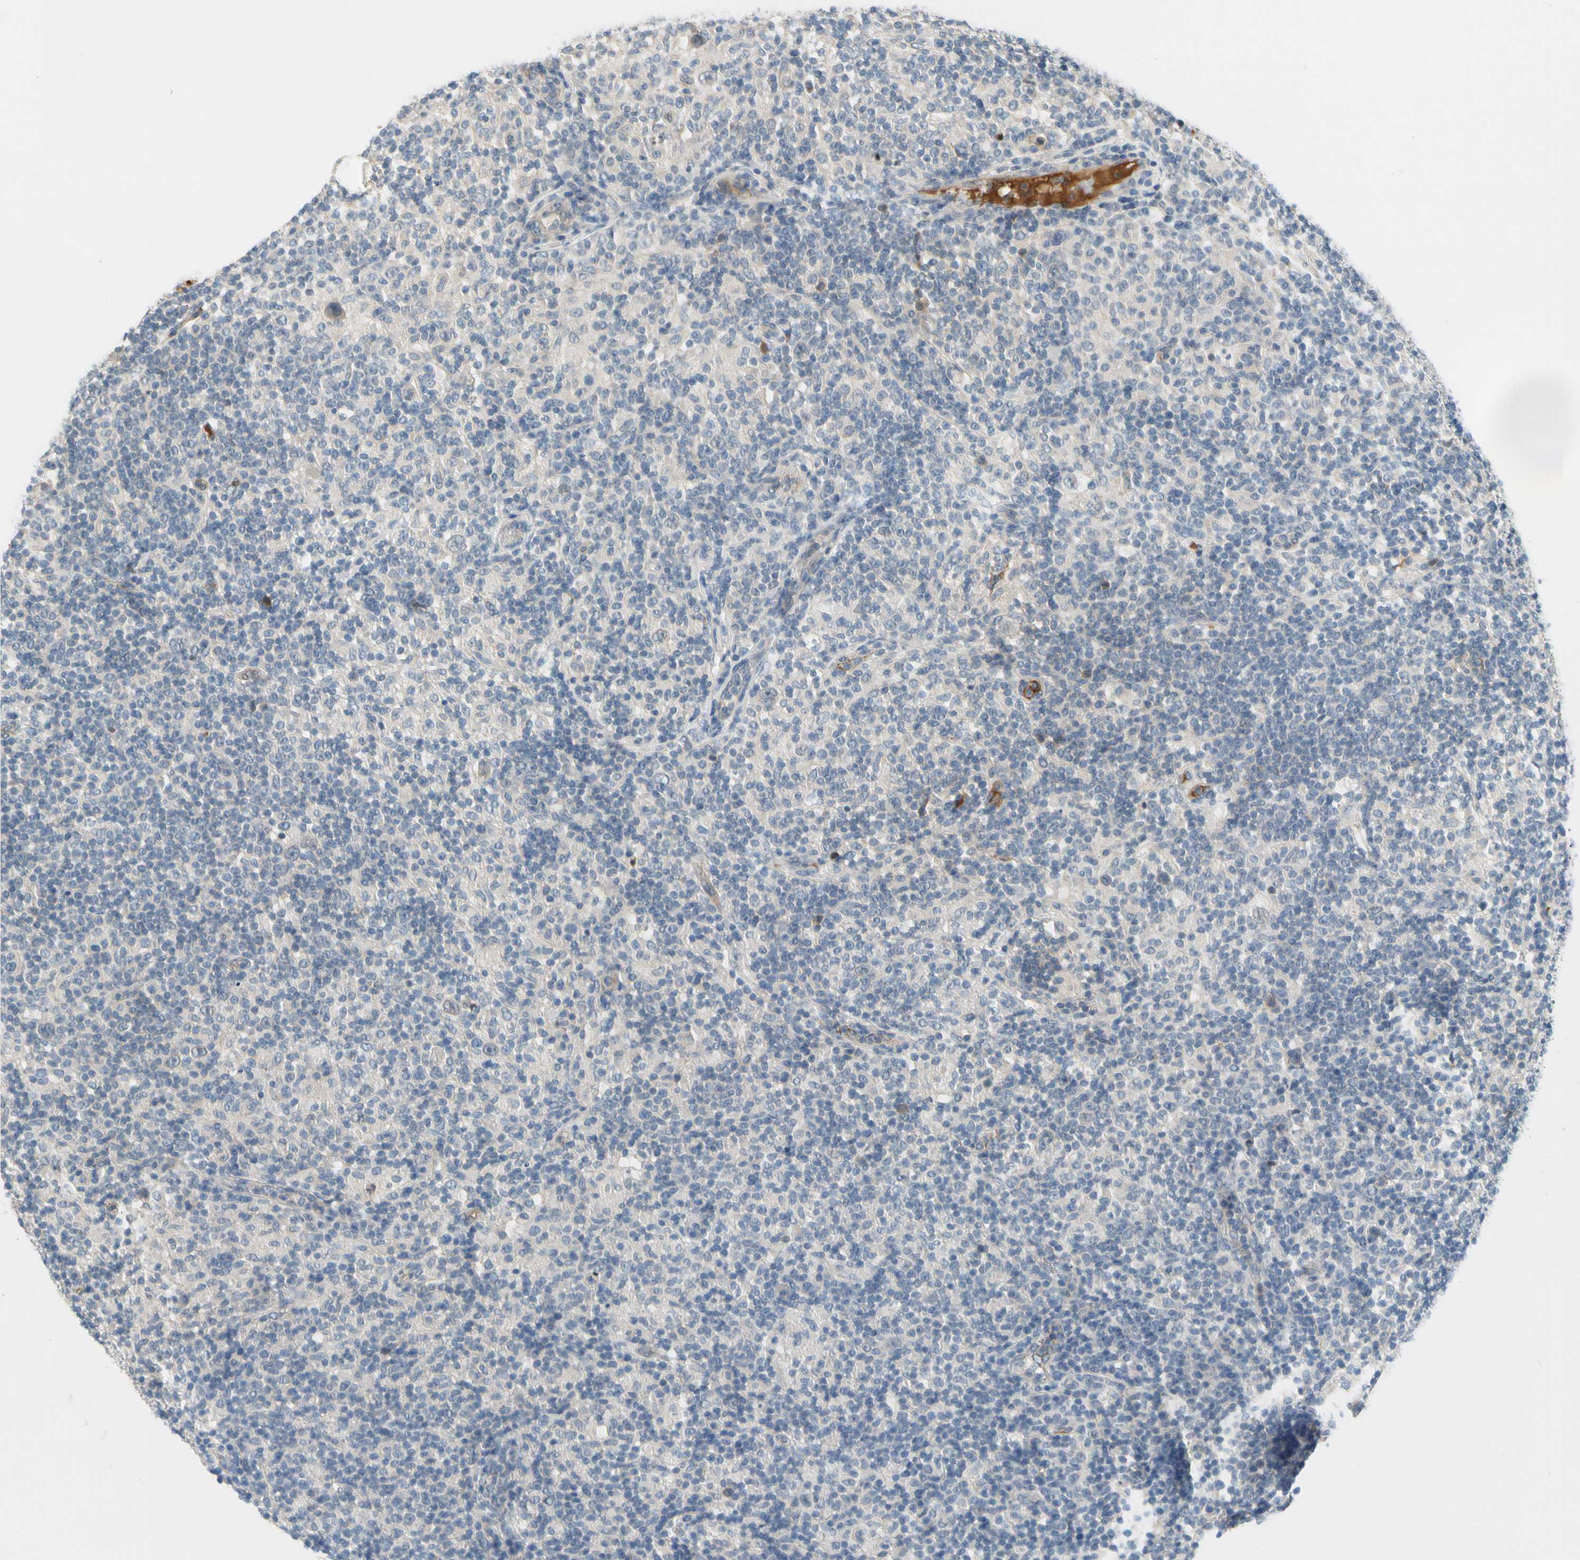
{"staining": {"intensity": "negative", "quantity": "none", "location": "none"}, "tissue": "lymphoma", "cell_type": "Tumor cells", "image_type": "cancer", "snomed": [{"axis": "morphology", "description": "Hodgkin's disease, NOS"}, {"axis": "topography", "description": "Lymph node"}], "caption": "Tumor cells are negative for brown protein staining in Hodgkin's disease.", "gene": "CNDP1", "patient": {"sex": "male", "age": 70}}